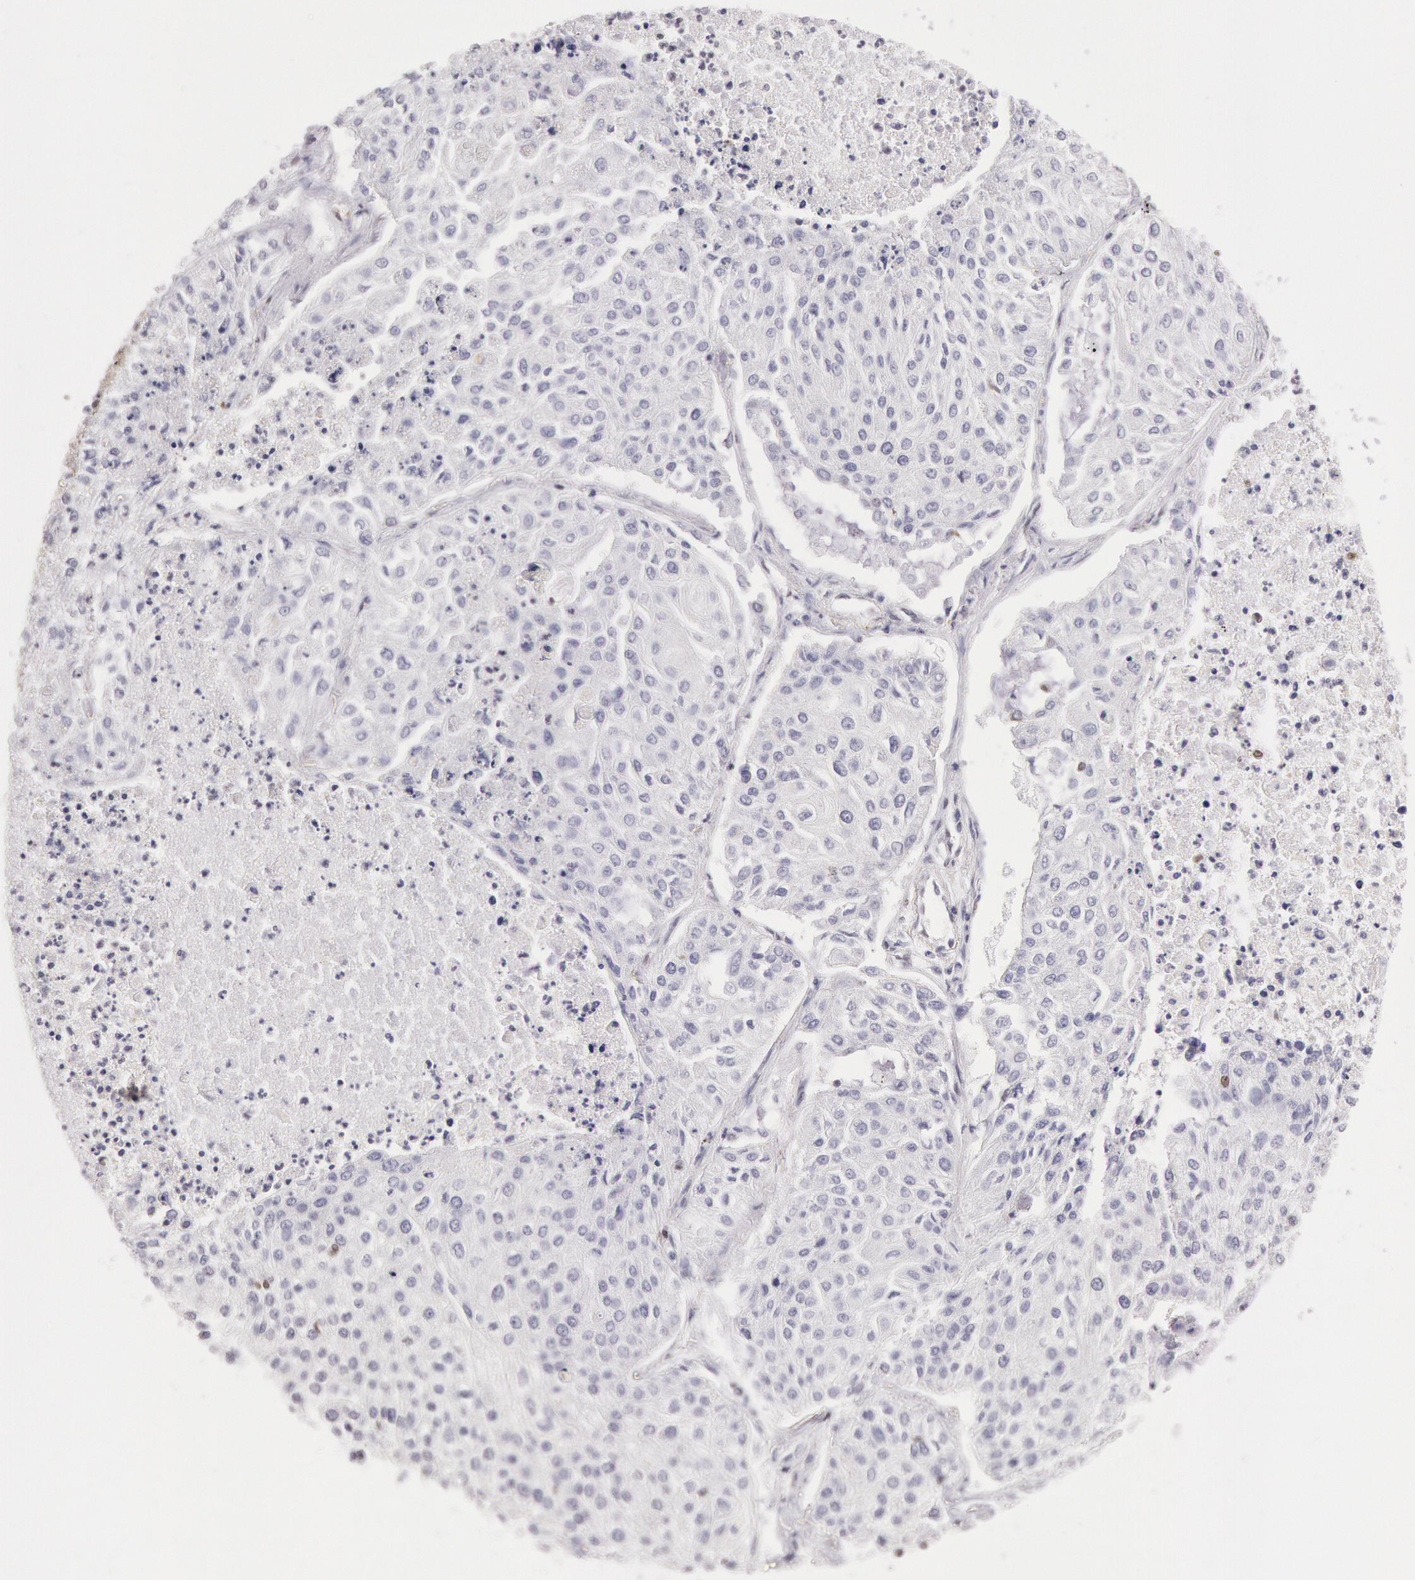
{"staining": {"intensity": "negative", "quantity": "none", "location": "none"}, "tissue": "lung cancer", "cell_type": "Tumor cells", "image_type": "cancer", "snomed": [{"axis": "morphology", "description": "Squamous cell carcinoma, NOS"}, {"axis": "topography", "description": "Lung"}], "caption": "An image of squamous cell carcinoma (lung) stained for a protein shows no brown staining in tumor cells. (DAB (3,3'-diaminobenzidine) immunohistochemistry, high magnification).", "gene": "HIF1A", "patient": {"sex": "male", "age": 75}}